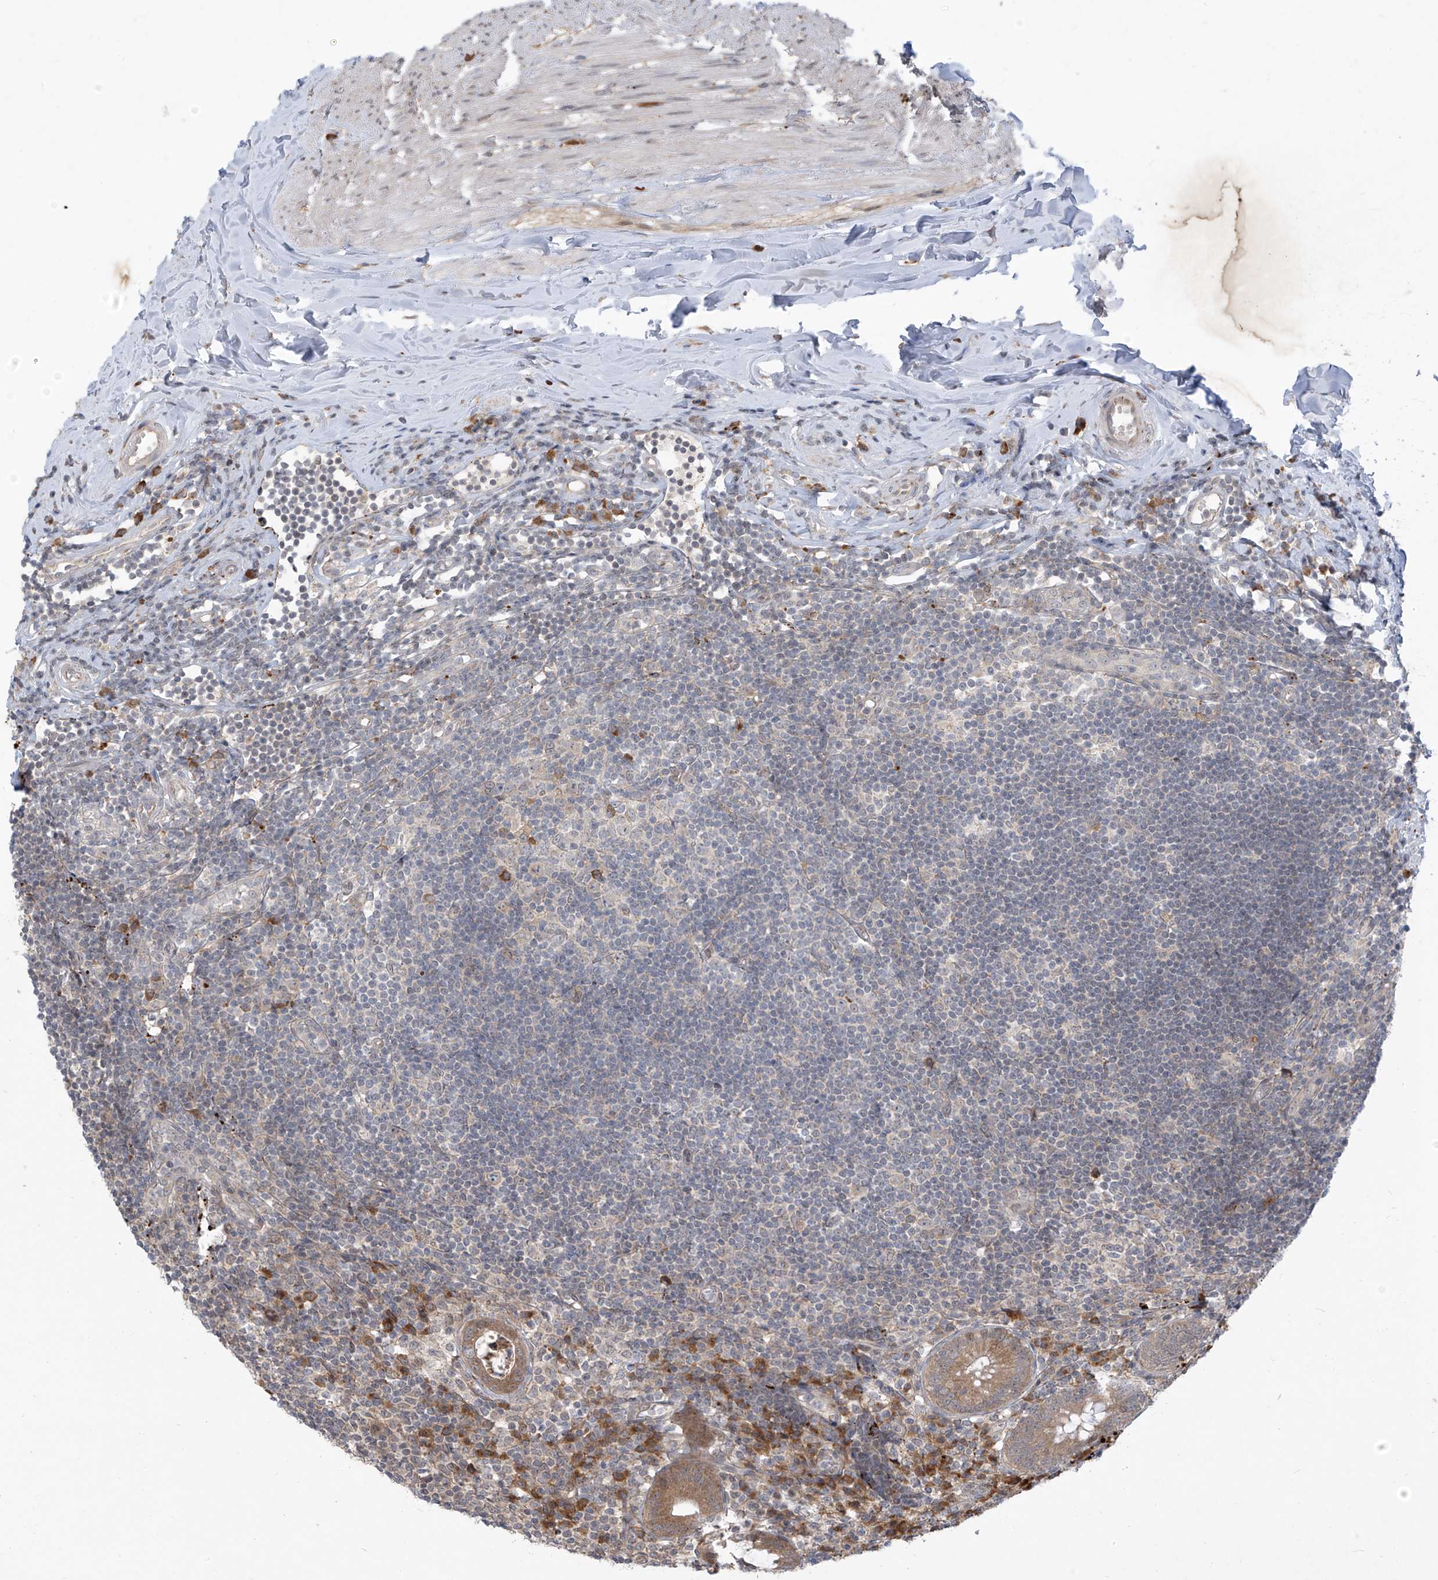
{"staining": {"intensity": "moderate", "quantity": ">75%", "location": "cytoplasmic/membranous"}, "tissue": "appendix", "cell_type": "Glandular cells", "image_type": "normal", "snomed": [{"axis": "morphology", "description": "Normal tissue, NOS"}, {"axis": "topography", "description": "Appendix"}], "caption": "Glandular cells exhibit moderate cytoplasmic/membranous staining in approximately >75% of cells in unremarkable appendix.", "gene": "PLEKHM3", "patient": {"sex": "female", "age": 54}}